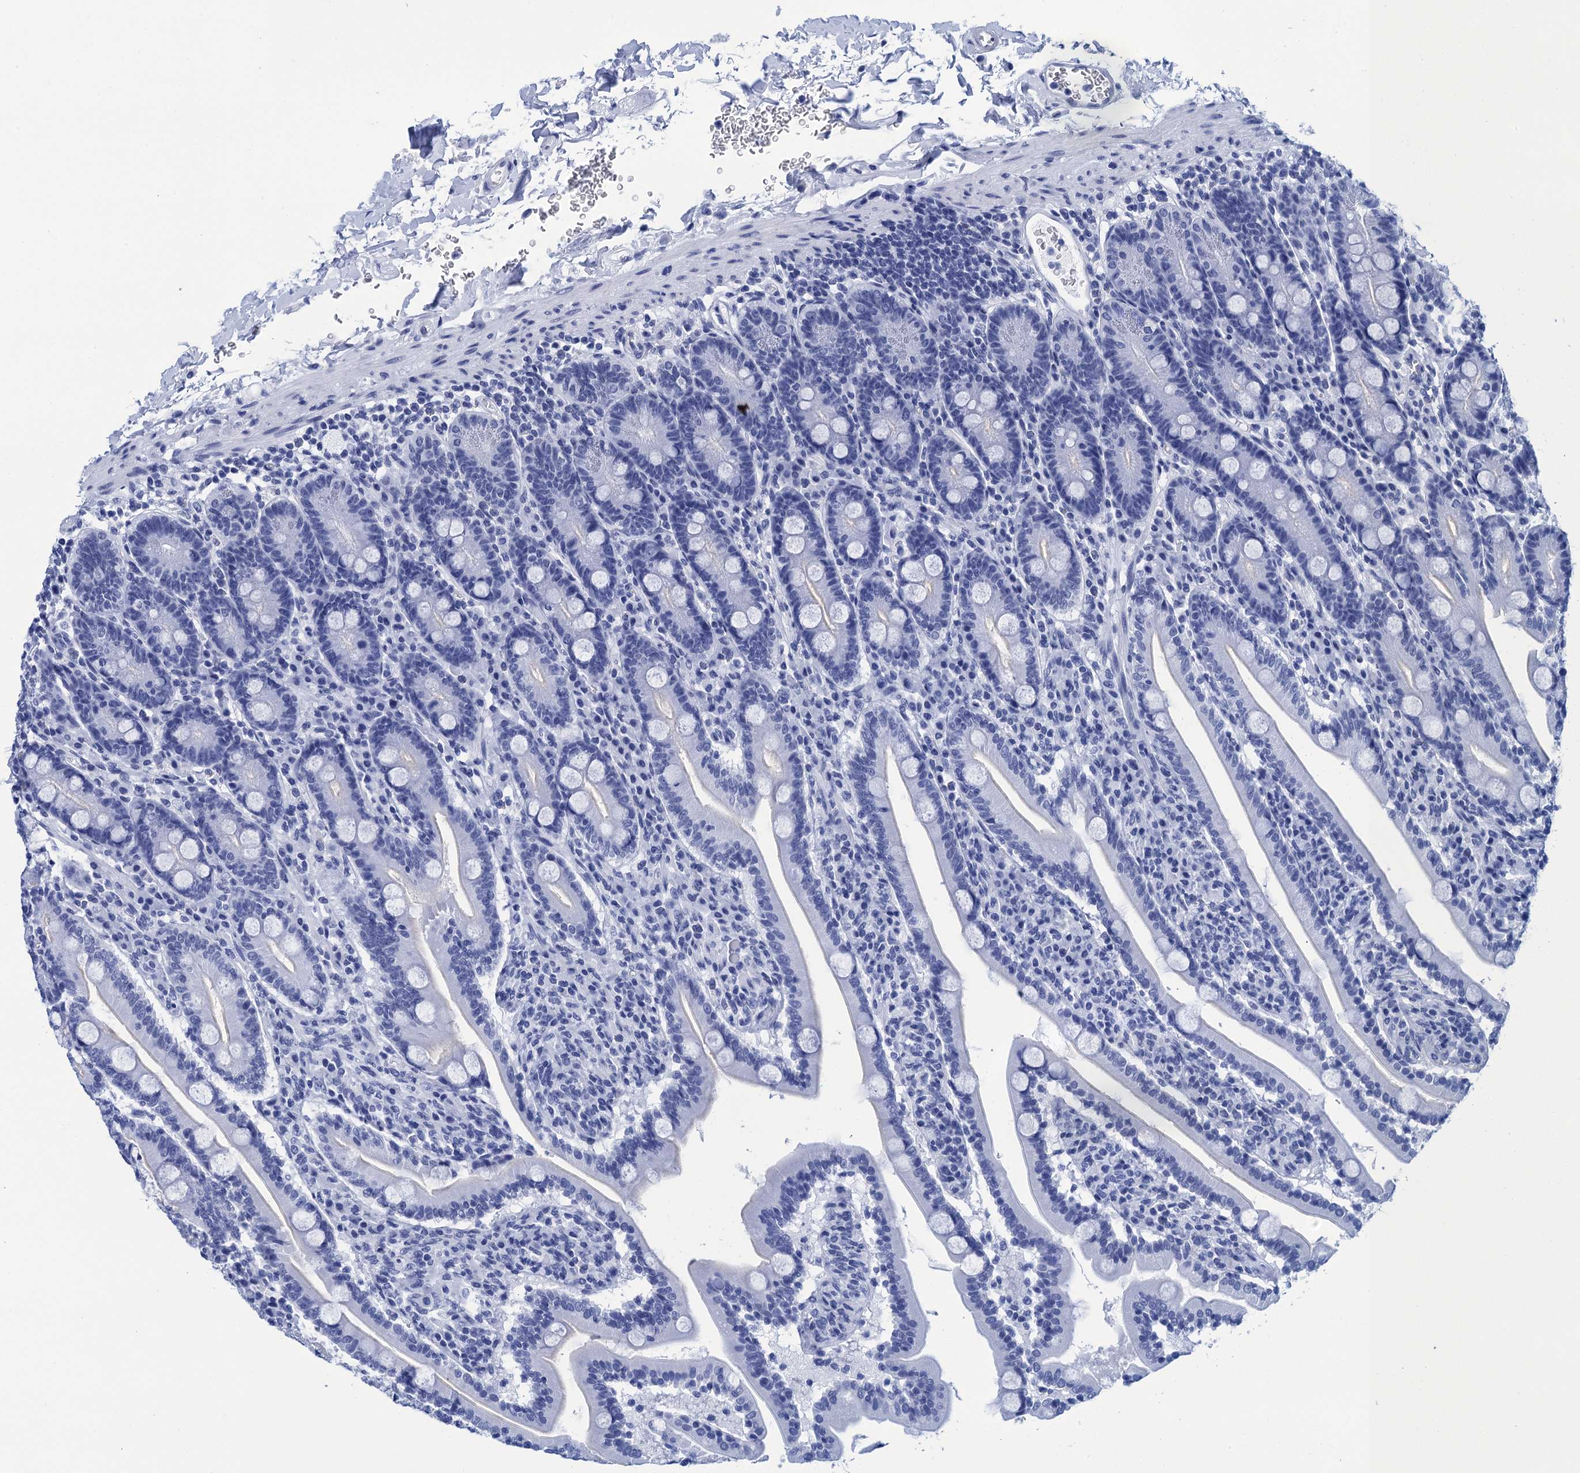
{"staining": {"intensity": "negative", "quantity": "none", "location": "none"}, "tissue": "duodenum", "cell_type": "Glandular cells", "image_type": "normal", "snomed": [{"axis": "morphology", "description": "Normal tissue, NOS"}, {"axis": "topography", "description": "Duodenum"}], "caption": "This micrograph is of normal duodenum stained with immunohistochemistry (IHC) to label a protein in brown with the nuclei are counter-stained blue. There is no expression in glandular cells. The staining was performed using DAB (3,3'-diaminobenzidine) to visualize the protein expression in brown, while the nuclei were stained in blue with hematoxylin (Magnification: 20x).", "gene": "METTL25", "patient": {"sex": "male", "age": 35}}